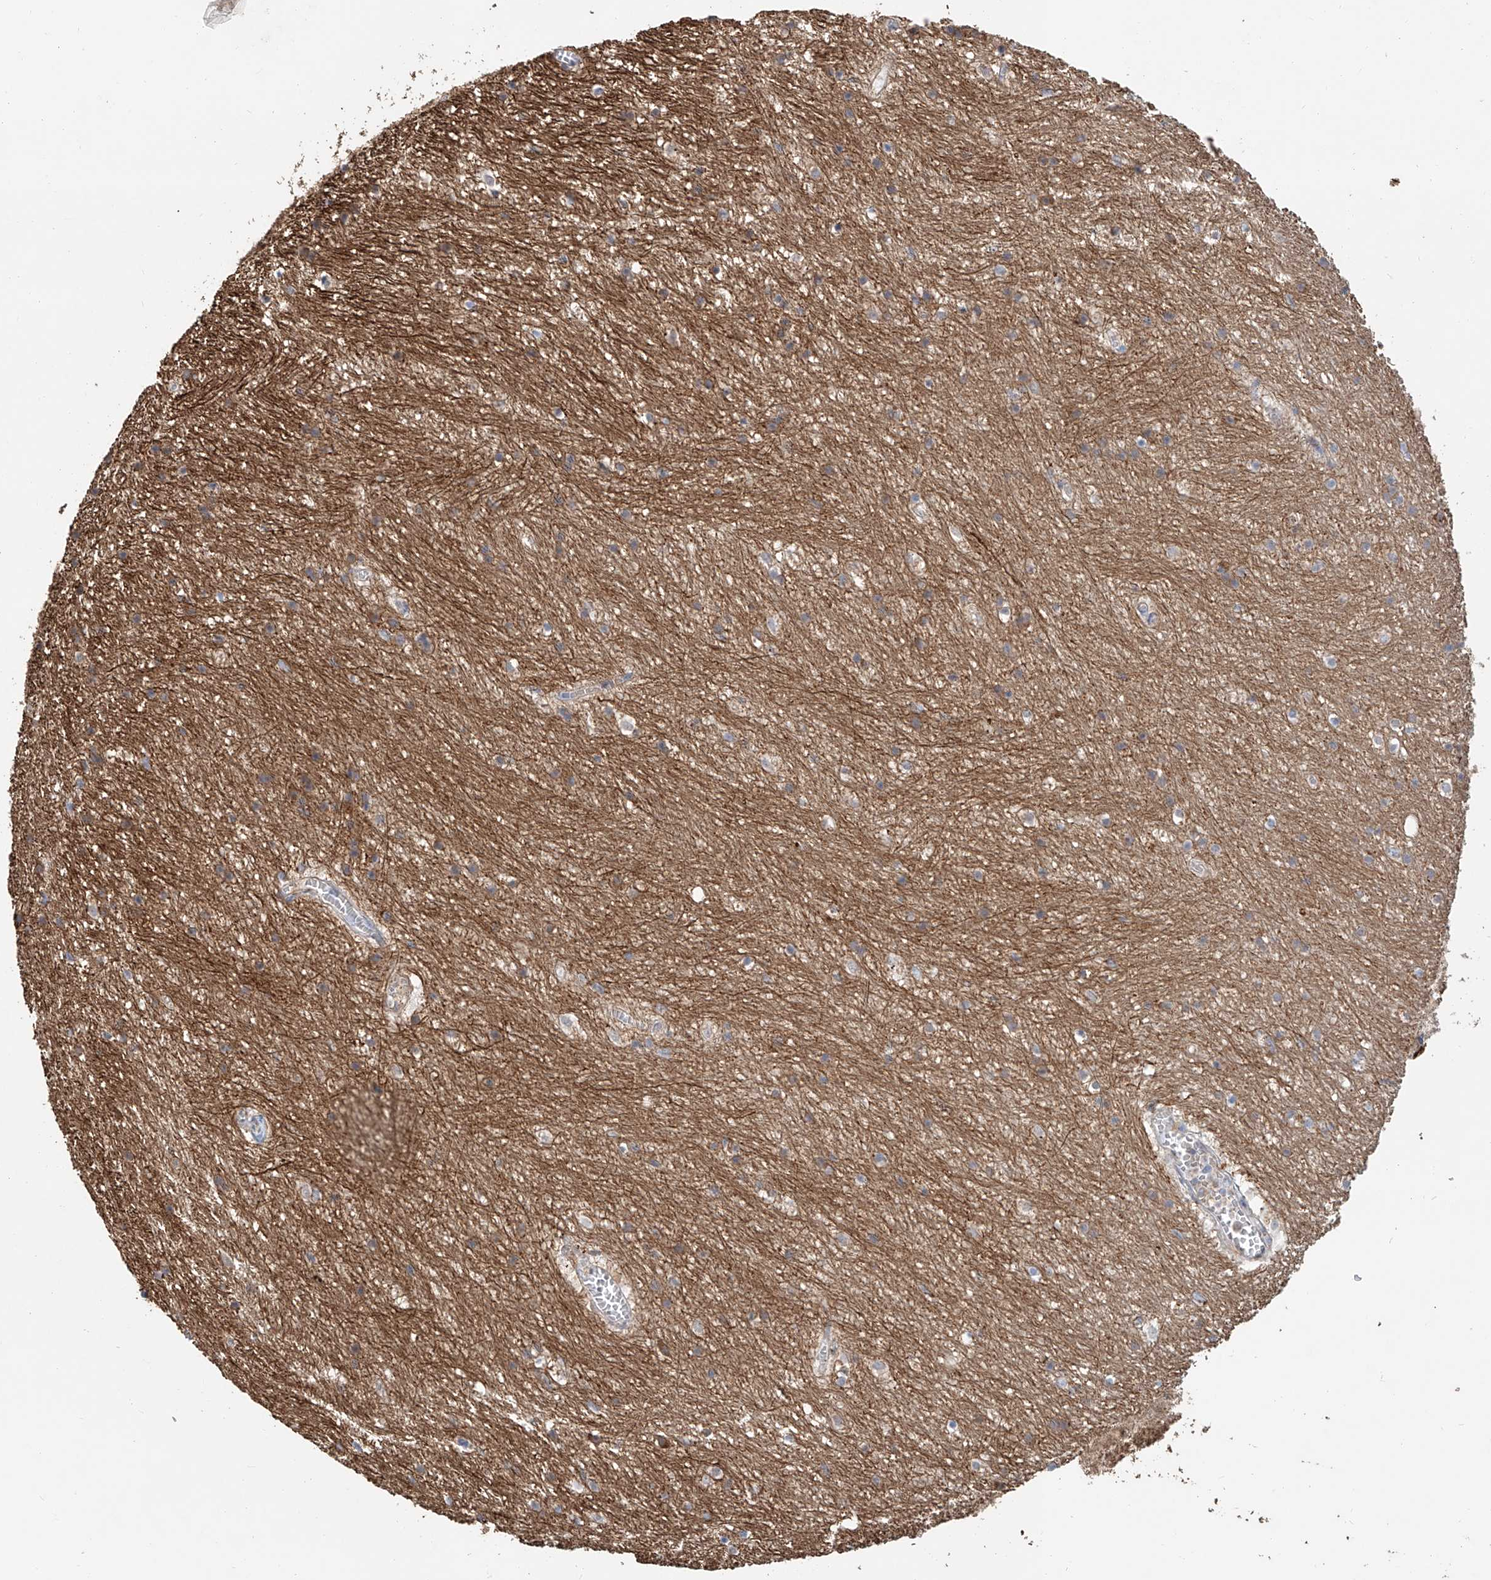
{"staining": {"intensity": "weak", "quantity": "25%-75%", "location": "cytoplasmic/membranous"}, "tissue": "hippocampus", "cell_type": "Glial cells", "image_type": "normal", "snomed": [{"axis": "morphology", "description": "Normal tissue, NOS"}, {"axis": "topography", "description": "Hippocampus"}], "caption": "Weak cytoplasmic/membranous expression for a protein is identified in about 25%-75% of glial cells of unremarkable hippocampus using IHC.", "gene": "HGSNAT", "patient": {"sex": "female", "age": 64}}